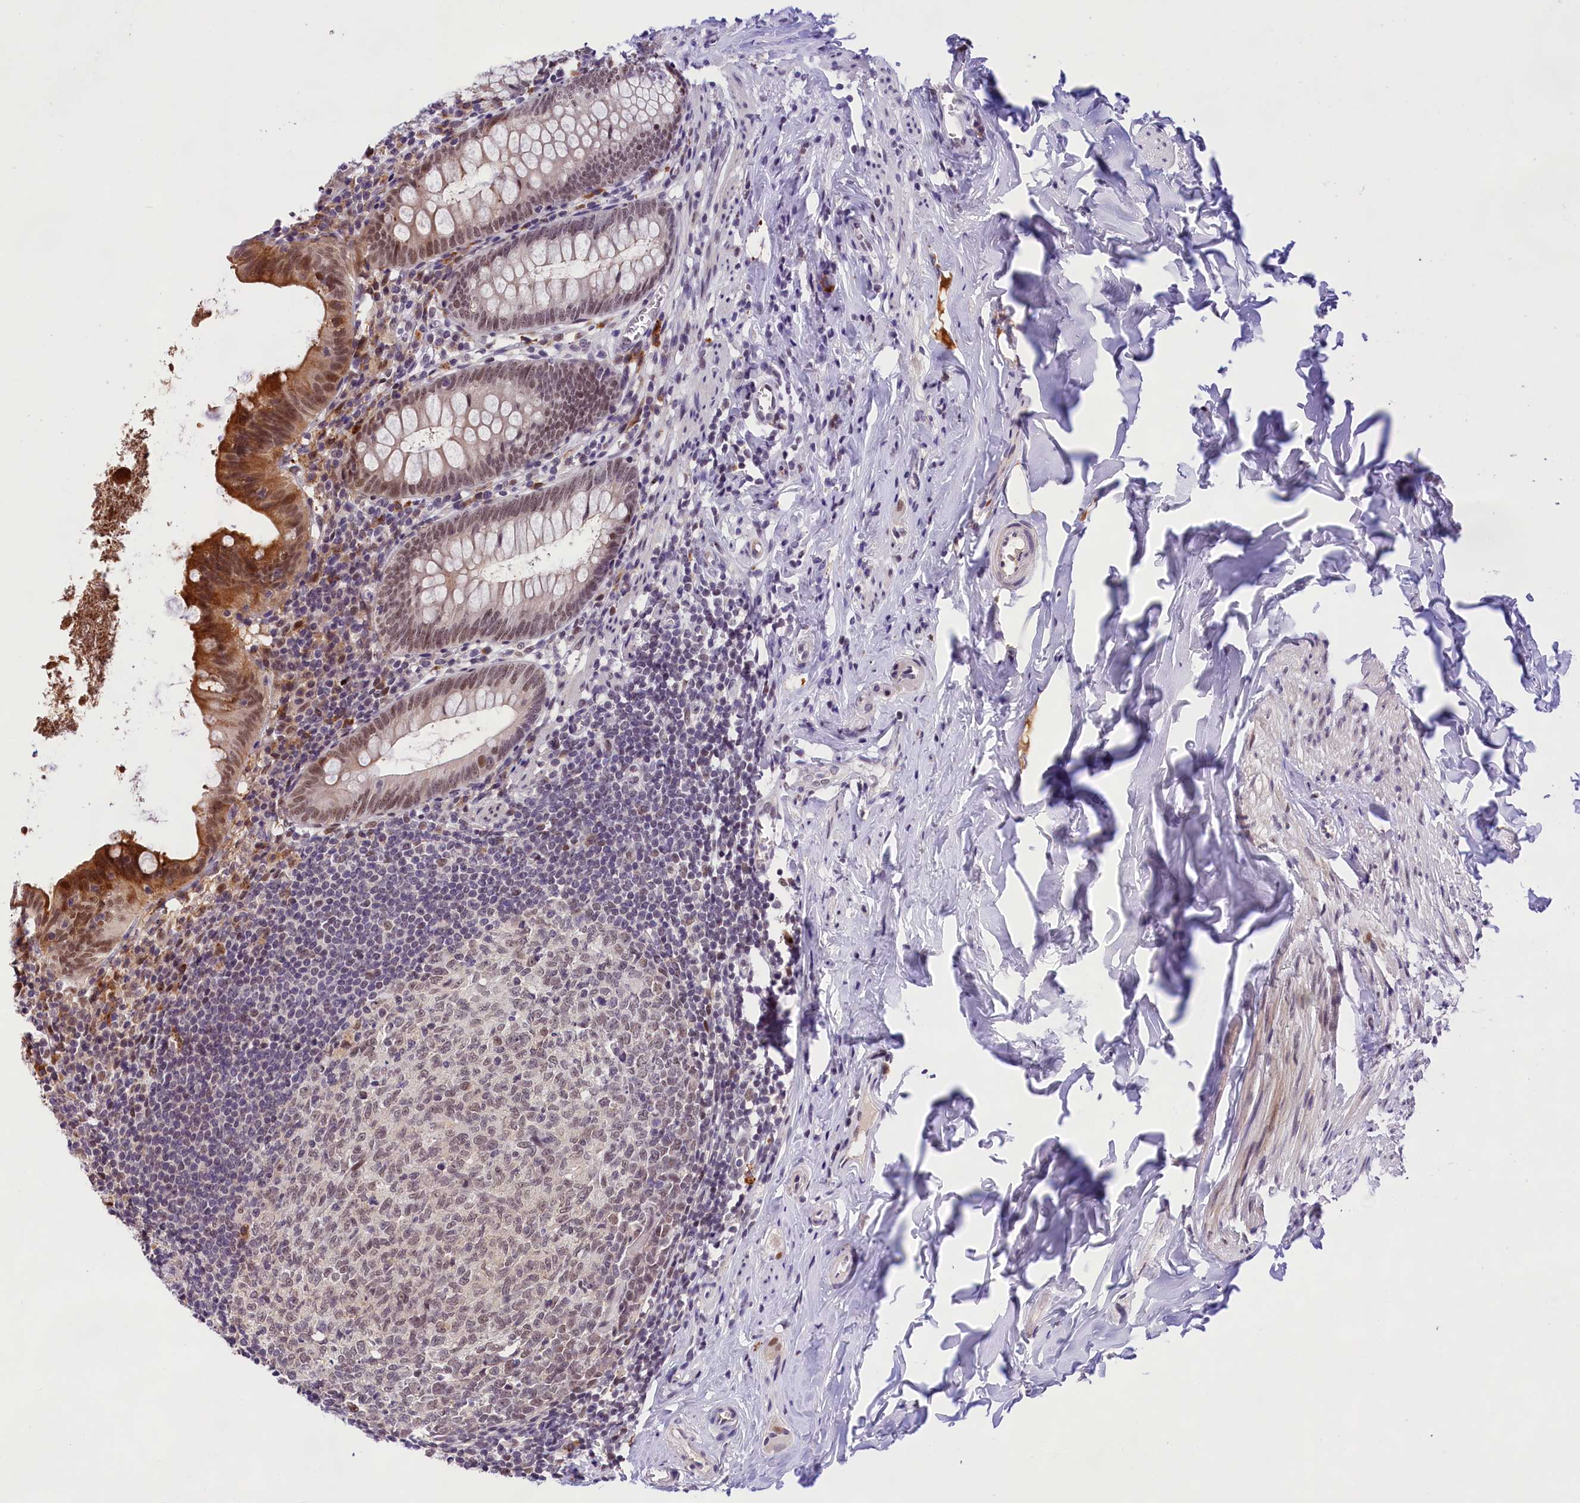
{"staining": {"intensity": "strong", "quantity": "25%-75%", "location": "cytoplasmic/membranous,nuclear"}, "tissue": "appendix", "cell_type": "Glandular cells", "image_type": "normal", "snomed": [{"axis": "morphology", "description": "Normal tissue, NOS"}, {"axis": "topography", "description": "Appendix"}], "caption": "Immunohistochemical staining of benign human appendix demonstrates high levels of strong cytoplasmic/membranous,nuclear staining in approximately 25%-75% of glandular cells.", "gene": "FBXO45", "patient": {"sex": "female", "age": 51}}